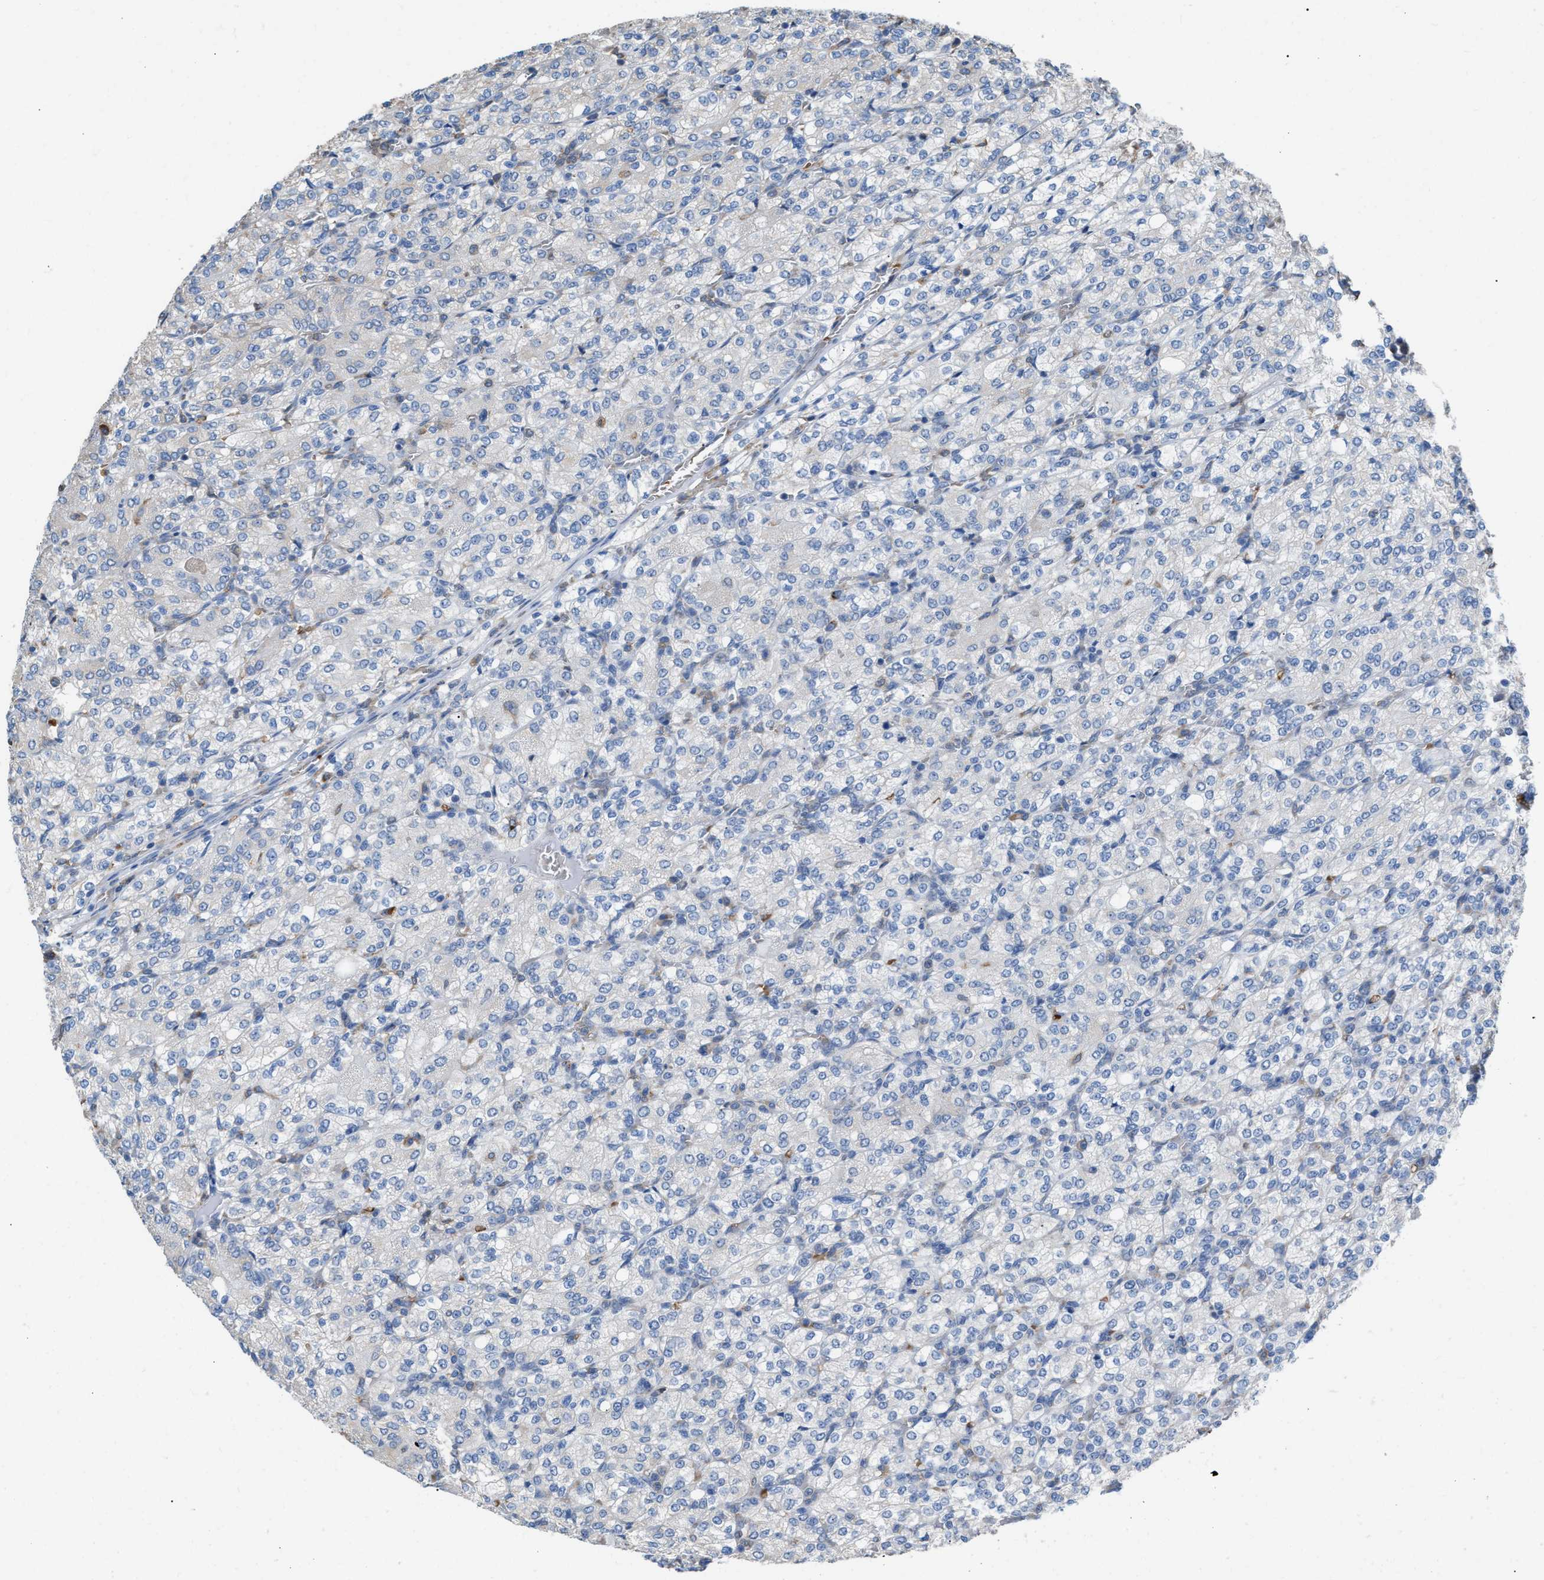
{"staining": {"intensity": "negative", "quantity": "none", "location": "none"}, "tissue": "renal cancer", "cell_type": "Tumor cells", "image_type": "cancer", "snomed": [{"axis": "morphology", "description": "Adenocarcinoma, NOS"}, {"axis": "topography", "description": "Kidney"}], "caption": "IHC histopathology image of human adenocarcinoma (renal) stained for a protein (brown), which displays no positivity in tumor cells.", "gene": "CA3", "patient": {"sex": "male", "age": 77}}